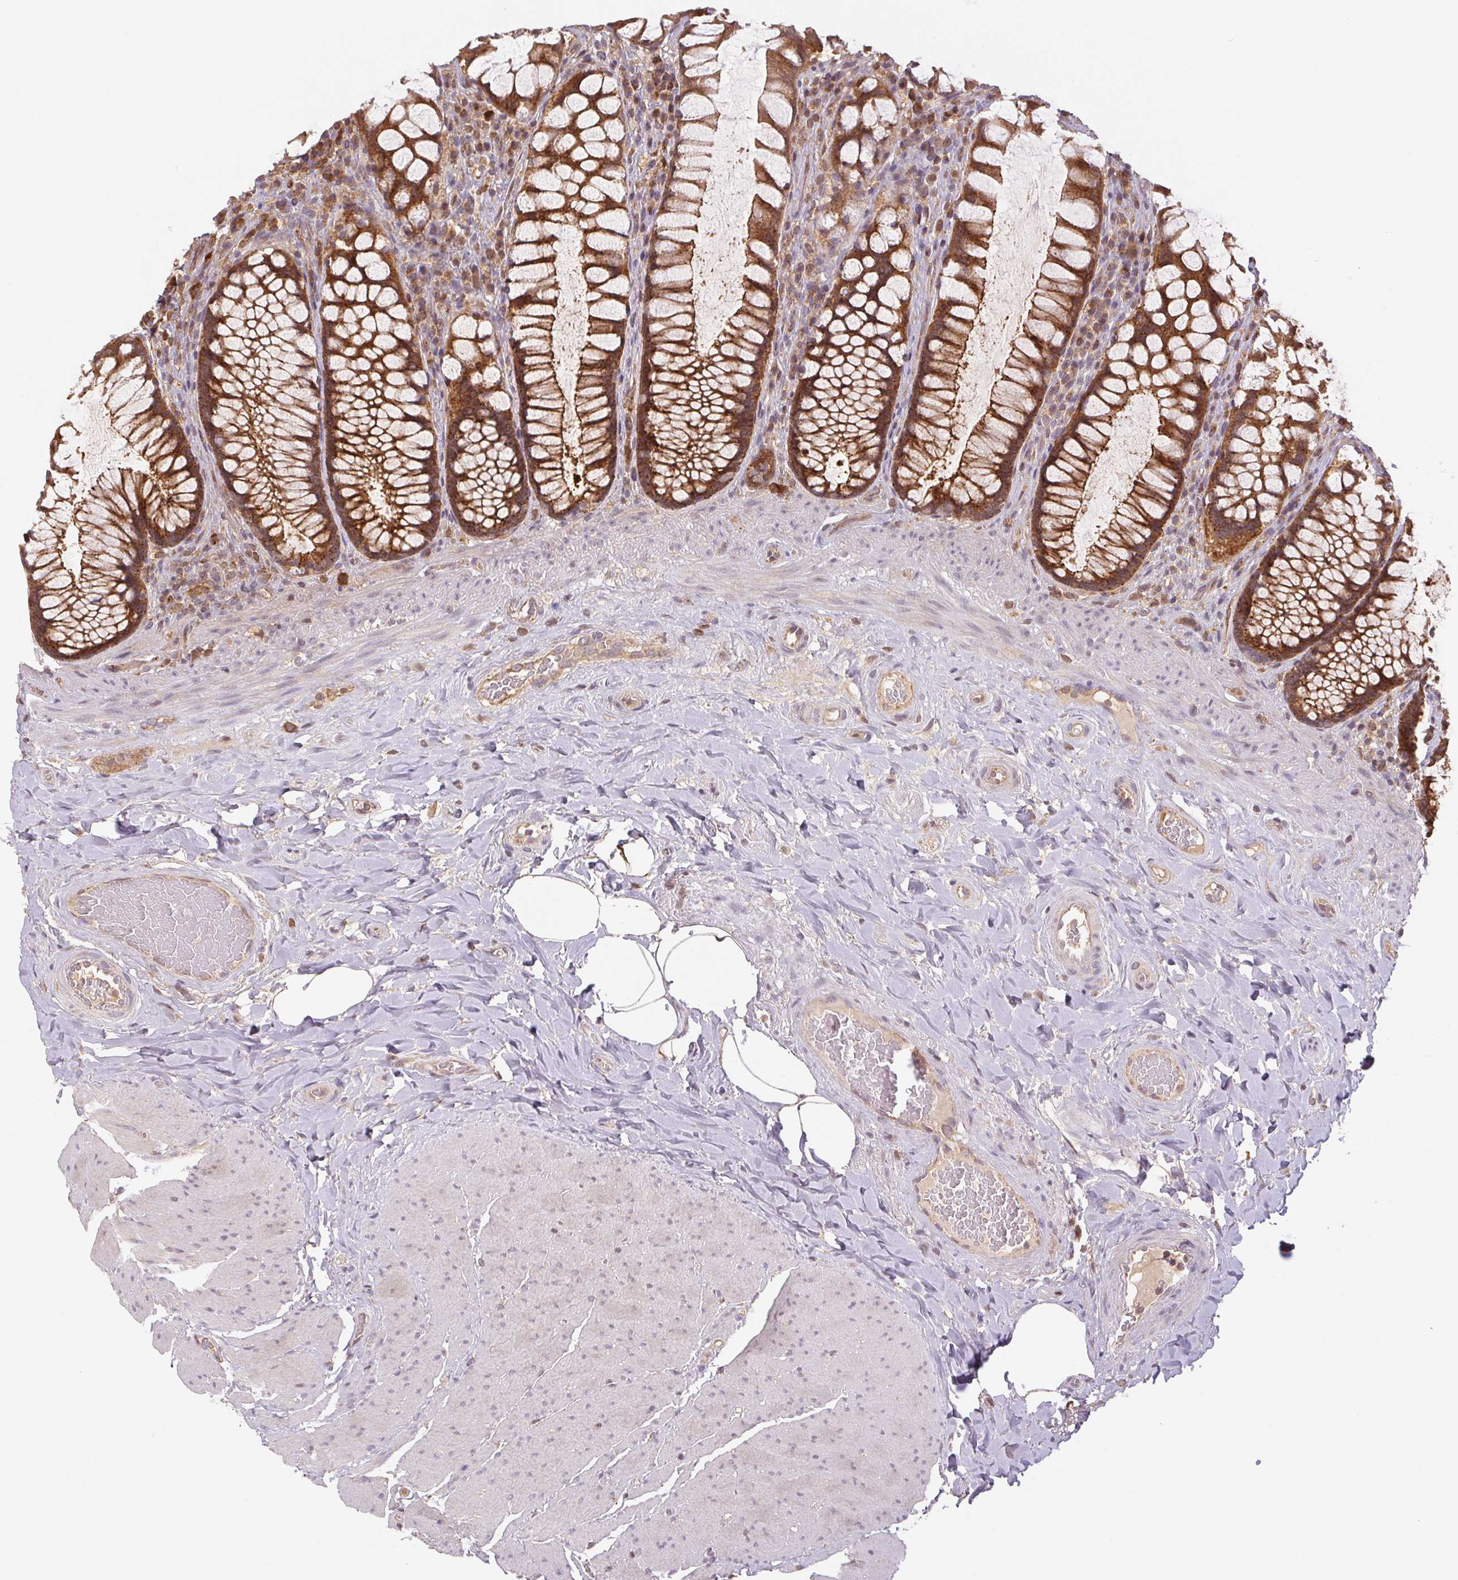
{"staining": {"intensity": "strong", "quantity": ">75%", "location": "cytoplasmic/membranous"}, "tissue": "rectum", "cell_type": "Glandular cells", "image_type": "normal", "snomed": [{"axis": "morphology", "description": "Normal tissue, NOS"}, {"axis": "topography", "description": "Rectum"}], "caption": "Rectum stained for a protein (brown) shows strong cytoplasmic/membranous positive staining in about >75% of glandular cells.", "gene": "MTHFD1L", "patient": {"sex": "female", "age": 58}}